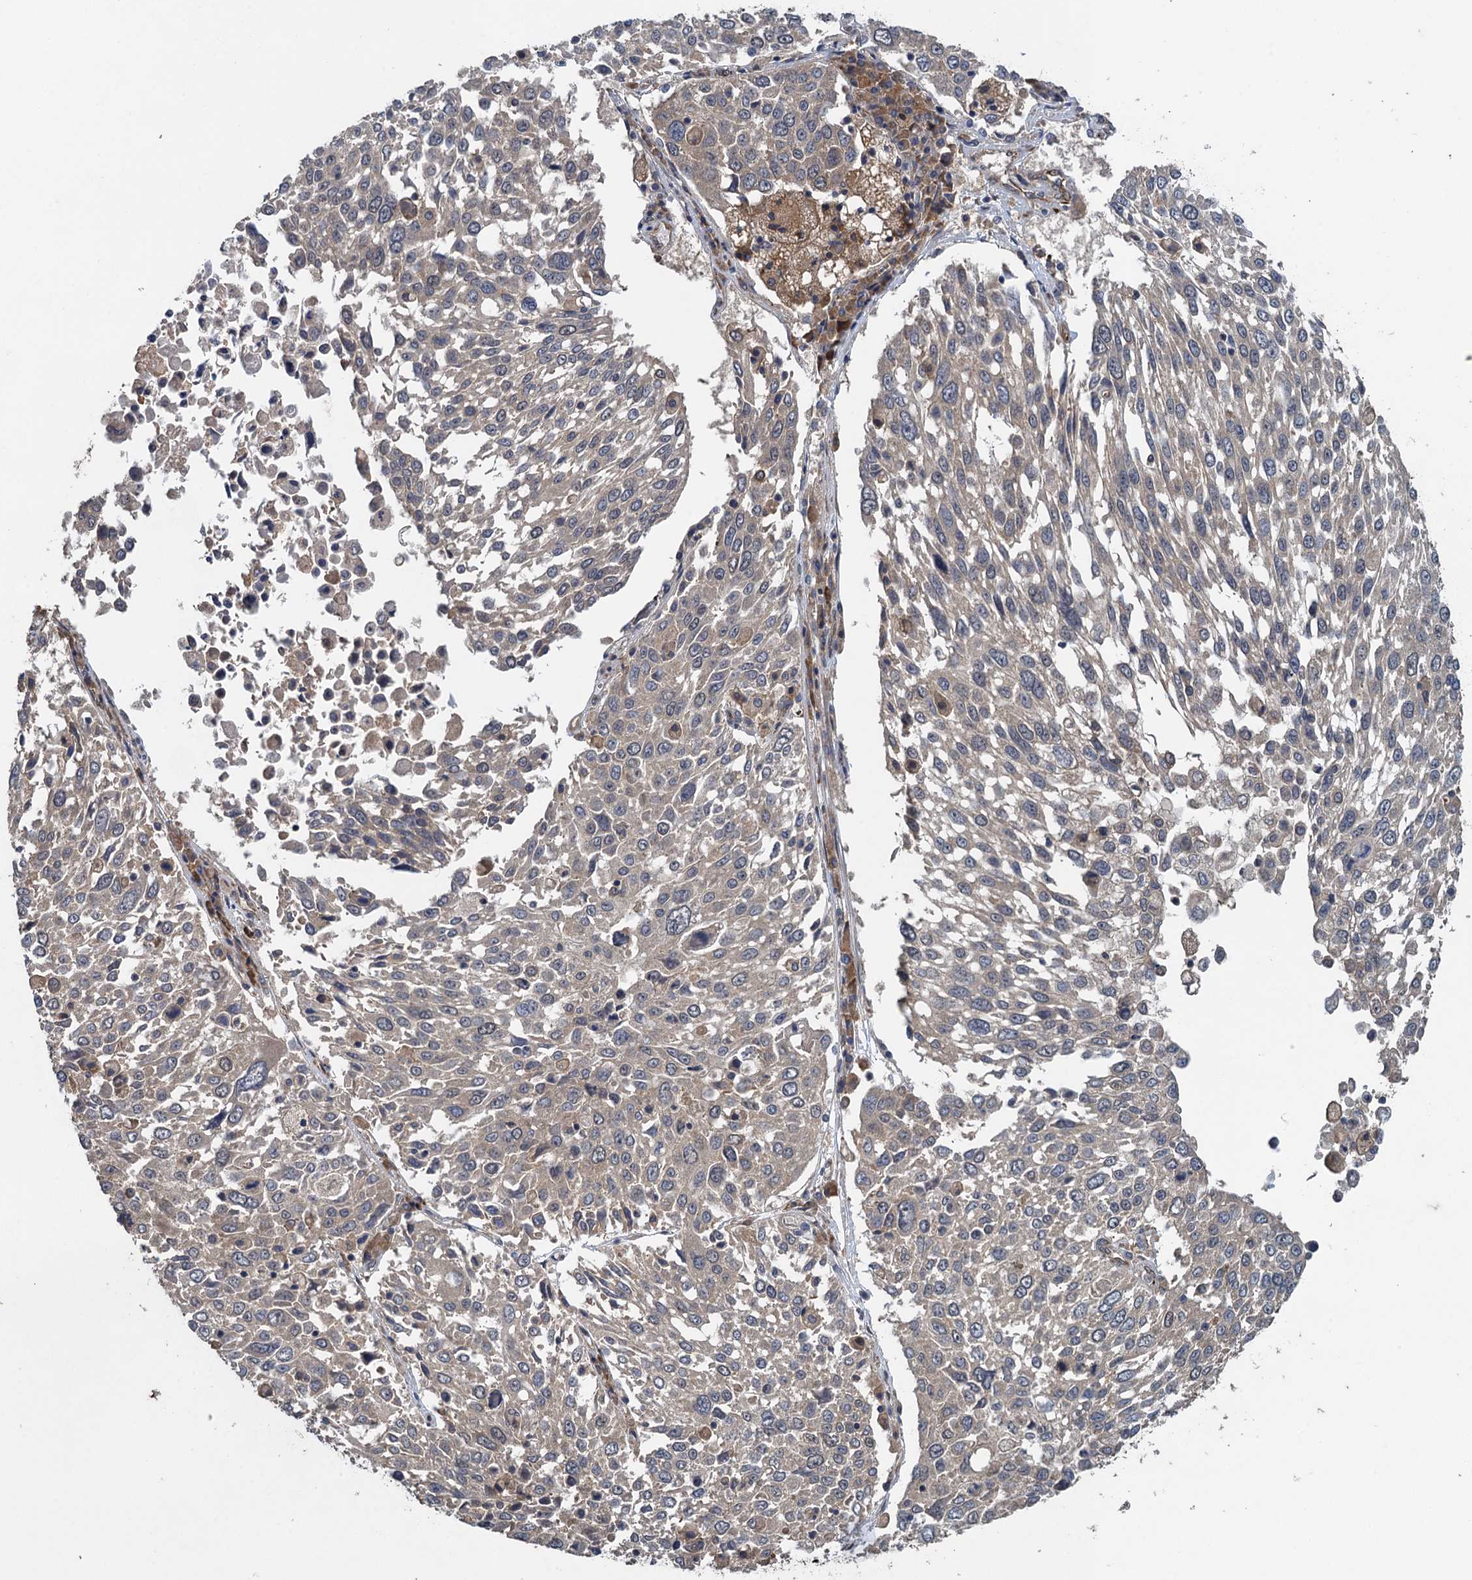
{"staining": {"intensity": "negative", "quantity": "none", "location": "none"}, "tissue": "lung cancer", "cell_type": "Tumor cells", "image_type": "cancer", "snomed": [{"axis": "morphology", "description": "Squamous cell carcinoma, NOS"}, {"axis": "topography", "description": "Lung"}], "caption": "Tumor cells show no significant protein positivity in lung cancer.", "gene": "CNTN5", "patient": {"sex": "male", "age": 65}}